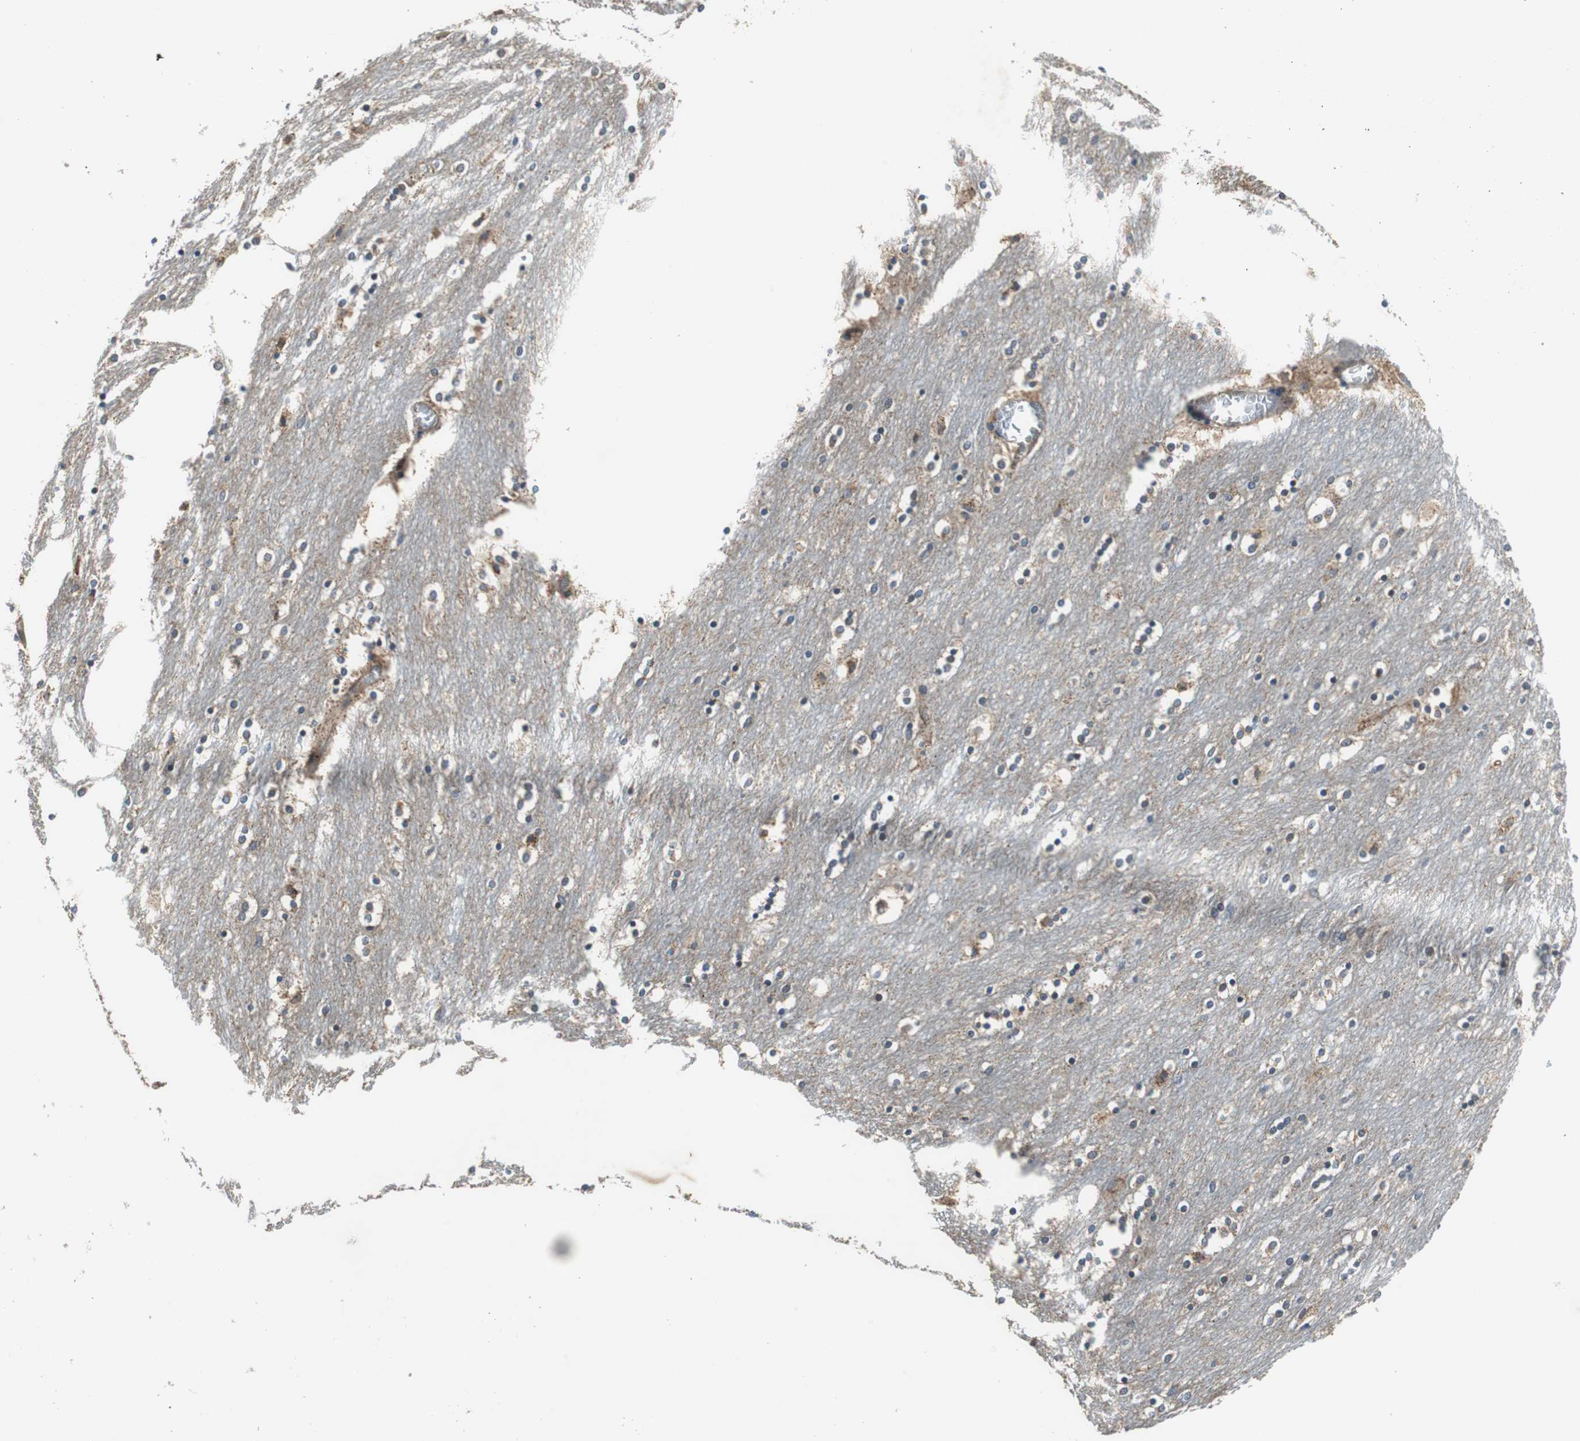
{"staining": {"intensity": "moderate", "quantity": "<25%", "location": "cytoplasmic/membranous"}, "tissue": "caudate", "cell_type": "Glial cells", "image_type": "normal", "snomed": [{"axis": "morphology", "description": "Normal tissue, NOS"}, {"axis": "topography", "description": "Lateral ventricle wall"}], "caption": "Glial cells display low levels of moderate cytoplasmic/membranous expression in approximately <25% of cells in unremarkable human caudate.", "gene": "PI4KB", "patient": {"sex": "female", "age": 54}}